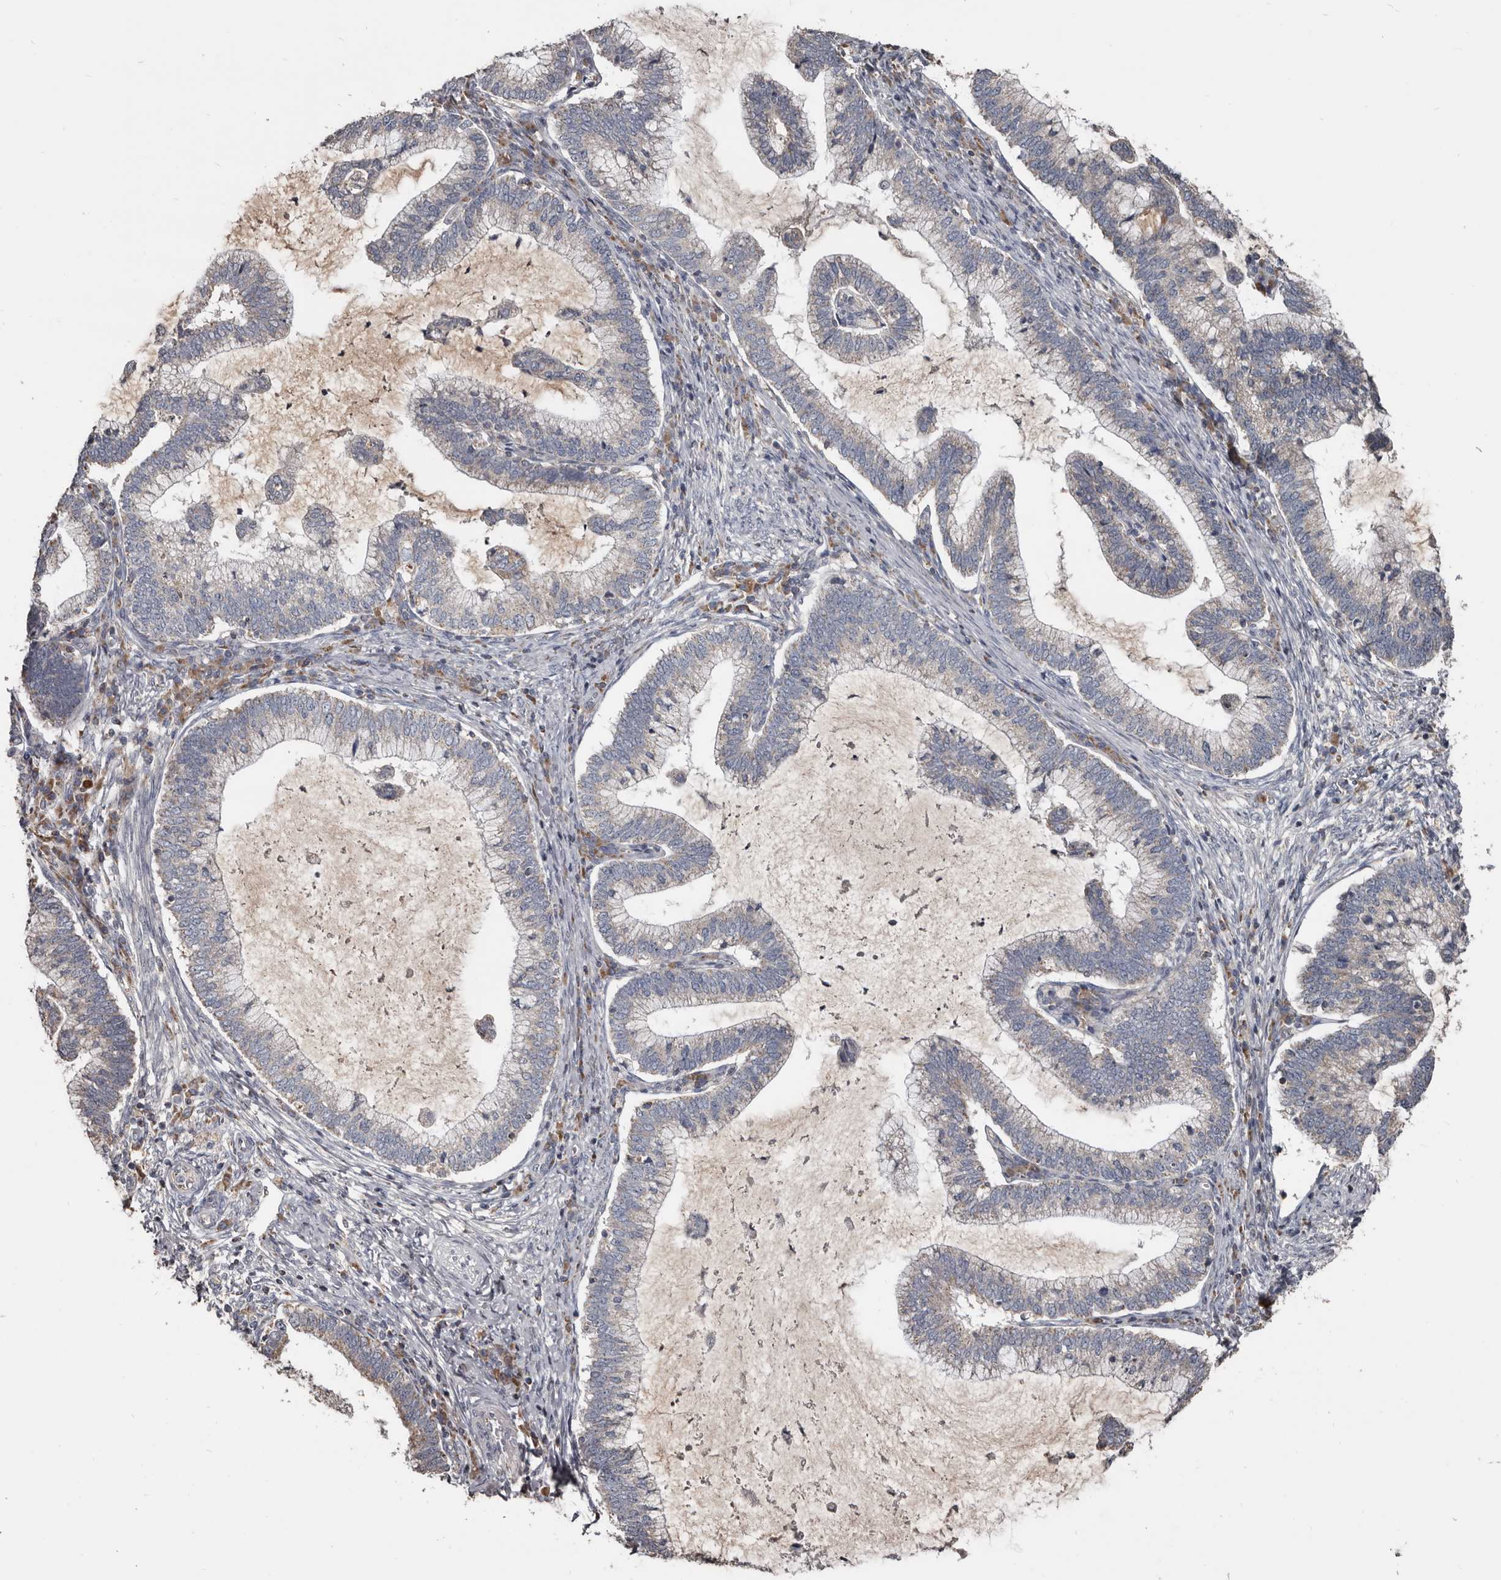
{"staining": {"intensity": "weak", "quantity": "<25%", "location": "cytoplasmic/membranous"}, "tissue": "cervical cancer", "cell_type": "Tumor cells", "image_type": "cancer", "snomed": [{"axis": "morphology", "description": "Adenocarcinoma, NOS"}, {"axis": "topography", "description": "Cervix"}], "caption": "Cervical cancer was stained to show a protein in brown. There is no significant expression in tumor cells.", "gene": "GREB1", "patient": {"sex": "female", "age": 36}}